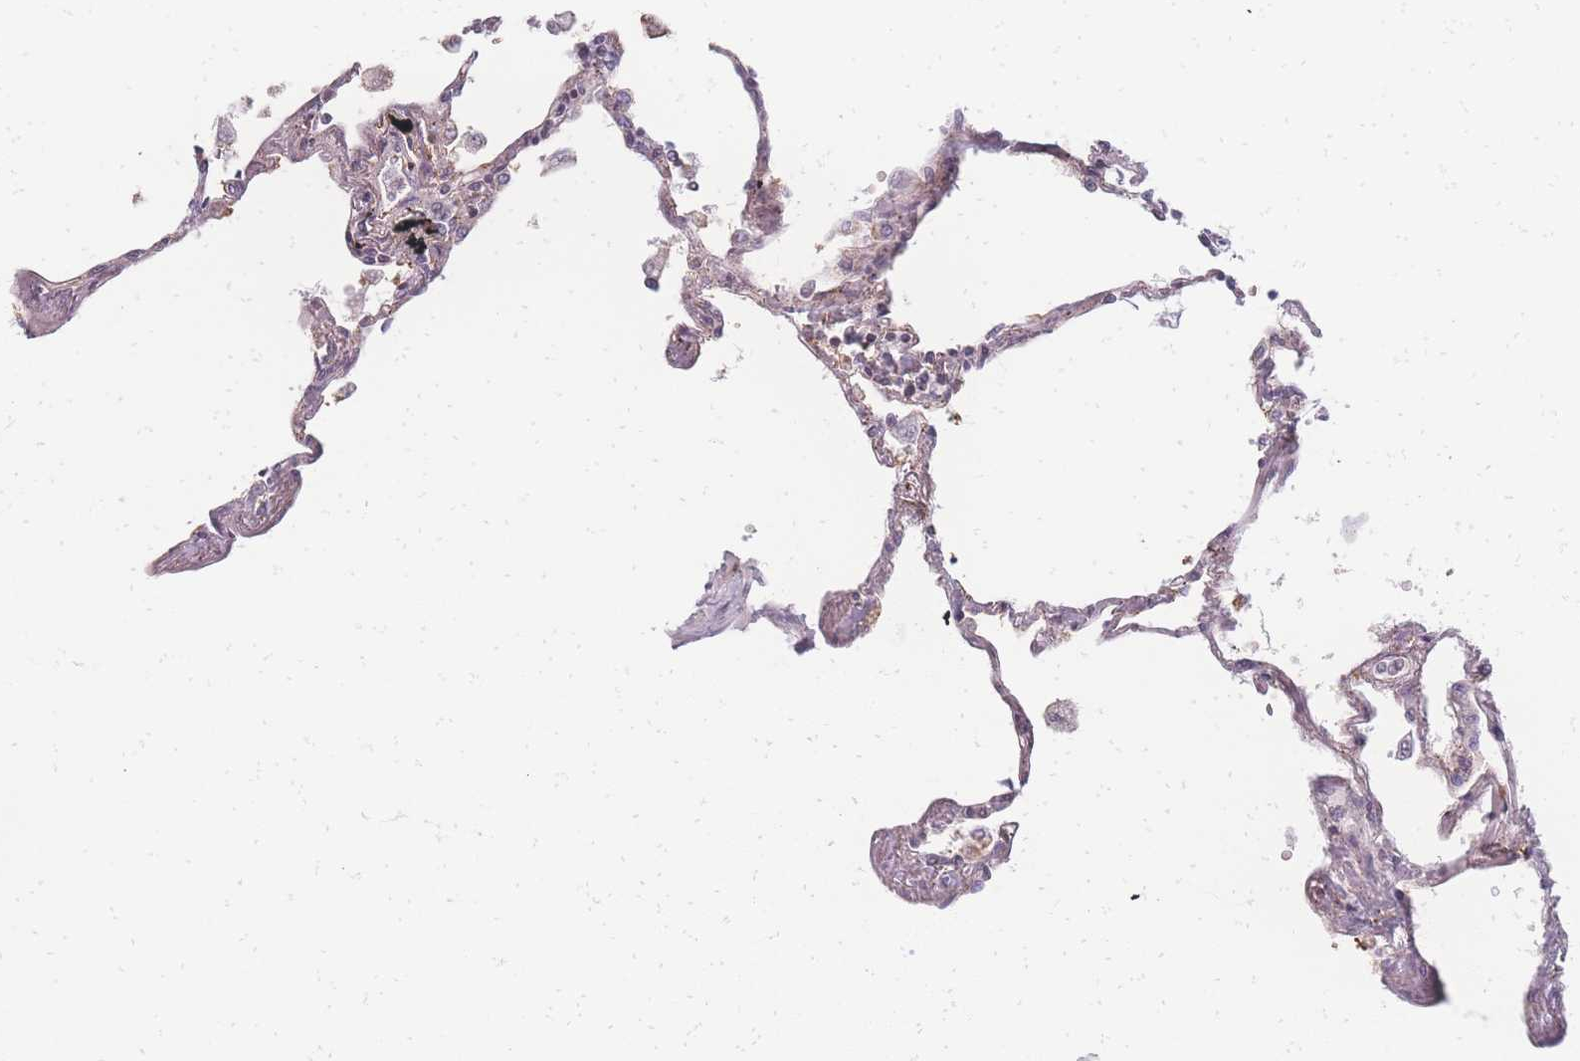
{"staining": {"intensity": "strong", "quantity": "<25%", "location": "cytoplasmic/membranous,nuclear"}, "tissue": "lung", "cell_type": "Alveolar cells", "image_type": "normal", "snomed": [{"axis": "morphology", "description": "Normal tissue, NOS"}, {"axis": "topography", "description": "Lung"}], "caption": "DAB immunohistochemical staining of unremarkable human lung shows strong cytoplasmic/membranous,nuclear protein expression in about <25% of alveolar cells. The staining was performed using DAB (3,3'-diaminobenzidine), with brown indicating positive protein expression. Nuclei are stained blue with hematoxylin.", "gene": "ZC3H13", "patient": {"sex": "female", "age": 67}}